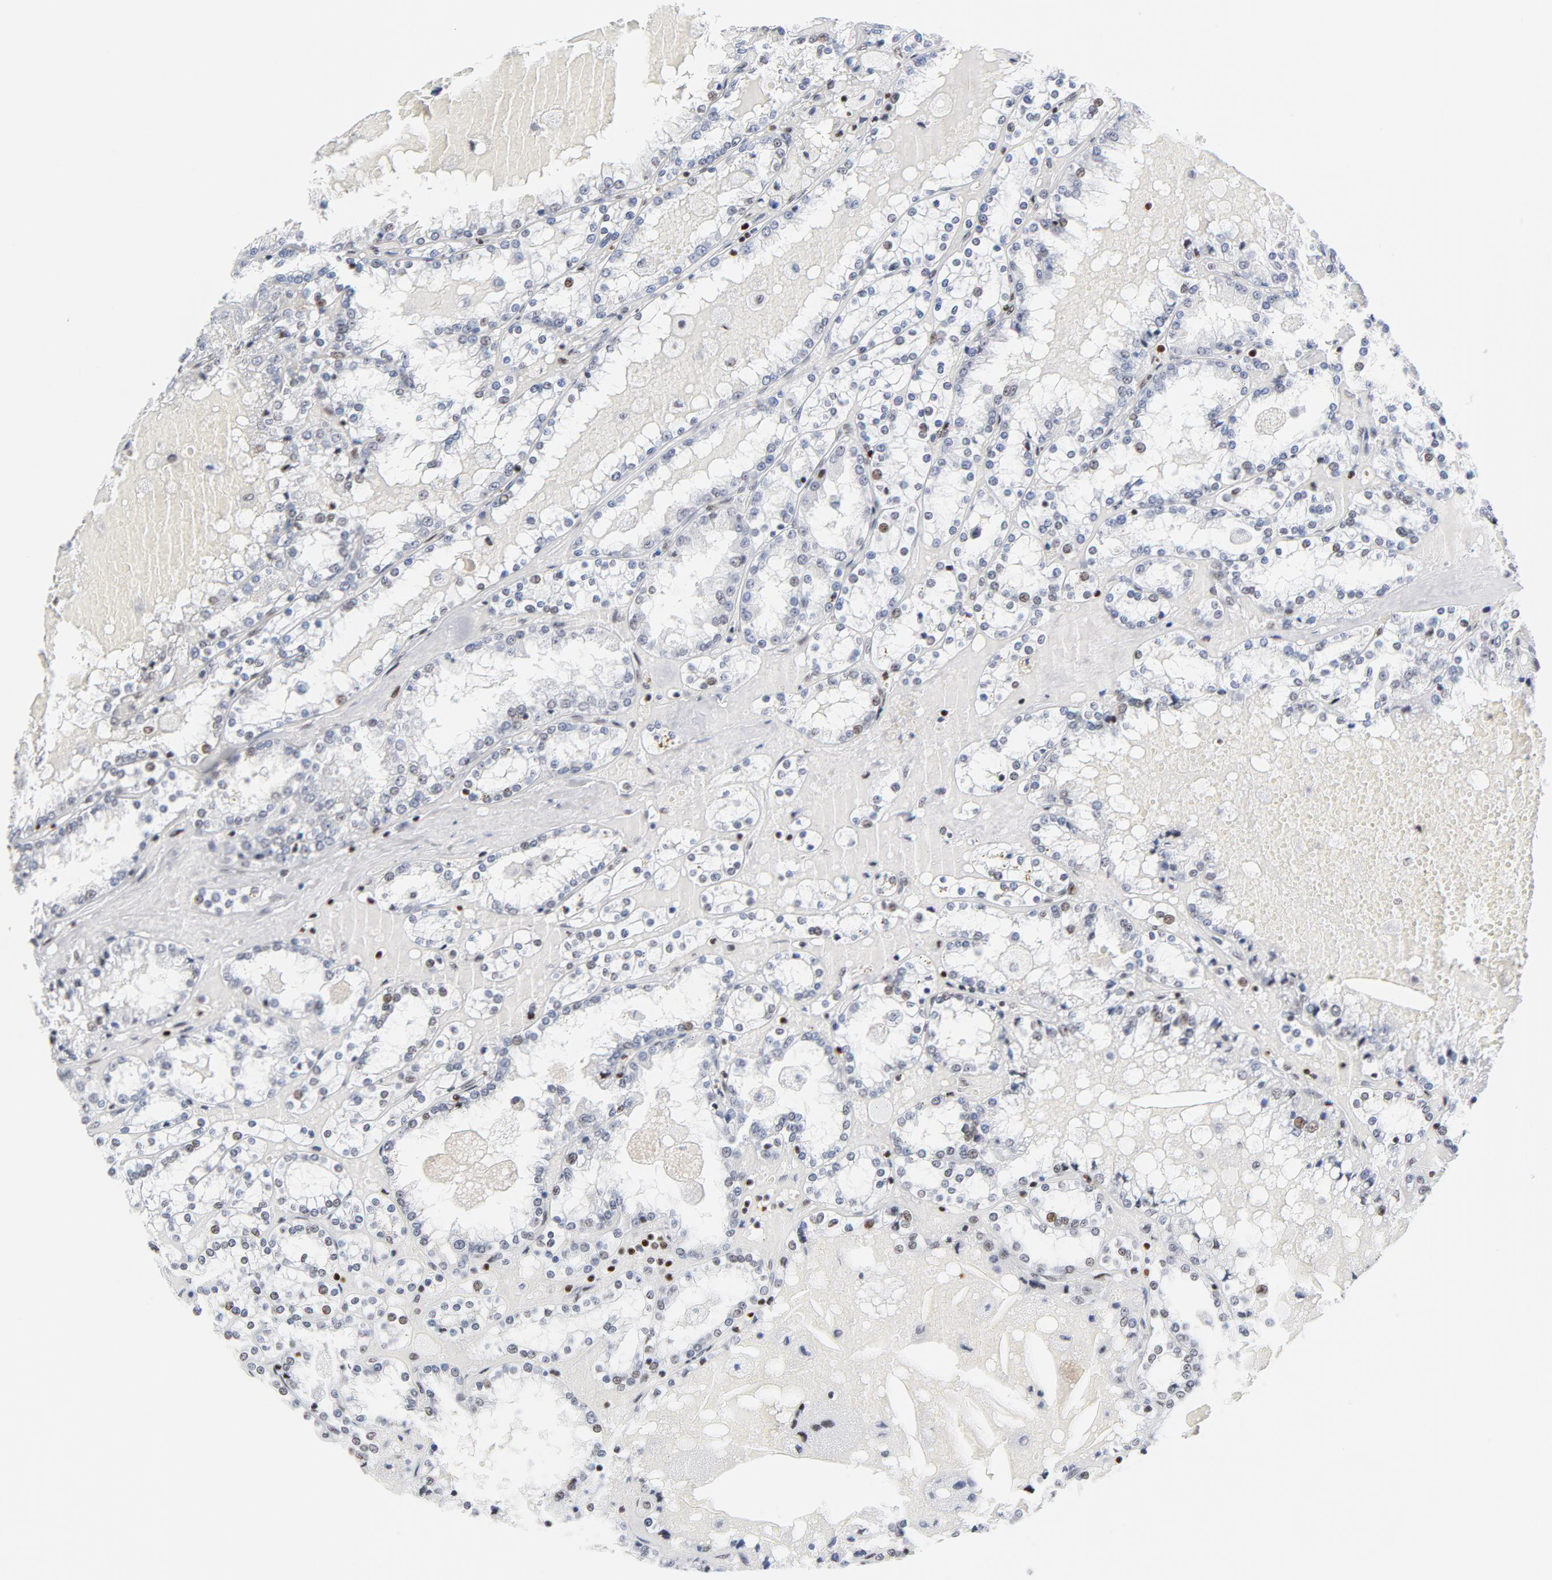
{"staining": {"intensity": "moderate", "quantity": "<25%", "location": "nuclear"}, "tissue": "renal cancer", "cell_type": "Tumor cells", "image_type": "cancer", "snomed": [{"axis": "morphology", "description": "Adenocarcinoma, NOS"}, {"axis": "topography", "description": "Kidney"}], "caption": "IHC of renal cancer (adenocarcinoma) reveals low levels of moderate nuclear positivity in about <25% of tumor cells. The staining was performed using DAB to visualize the protein expression in brown, while the nuclei were stained in blue with hematoxylin (Magnification: 20x).", "gene": "XRCC5", "patient": {"sex": "female", "age": 56}}